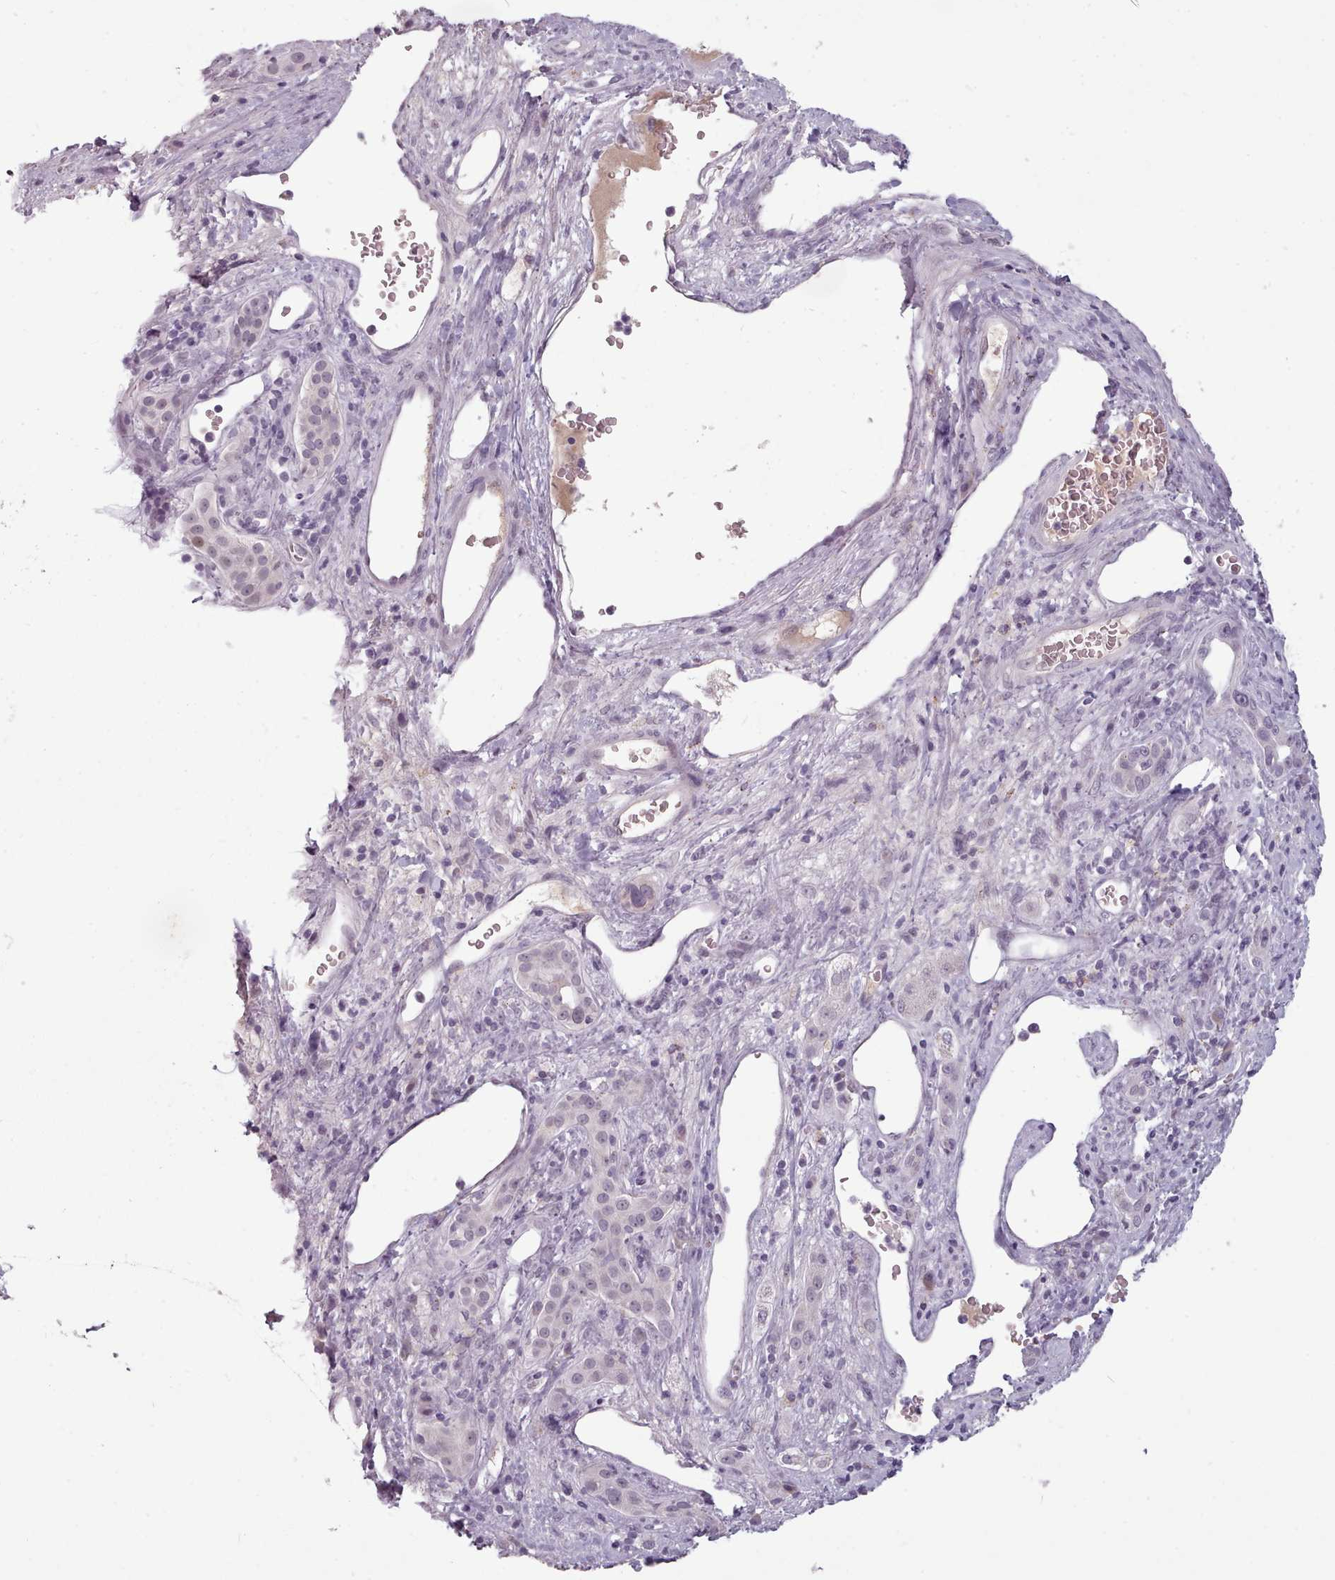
{"staining": {"intensity": "negative", "quantity": "none", "location": "none"}, "tissue": "liver cancer", "cell_type": "Tumor cells", "image_type": "cancer", "snomed": [{"axis": "morphology", "description": "Carcinoma, Hepatocellular, NOS"}, {"axis": "topography", "description": "Liver"}], "caption": "High power microscopy image of an immunohistochemistry image of liver cancer, revealing no significant positivity in tumor cells.", "gene": "PBX4", "patient": {"sex": "female", "age": 73}}